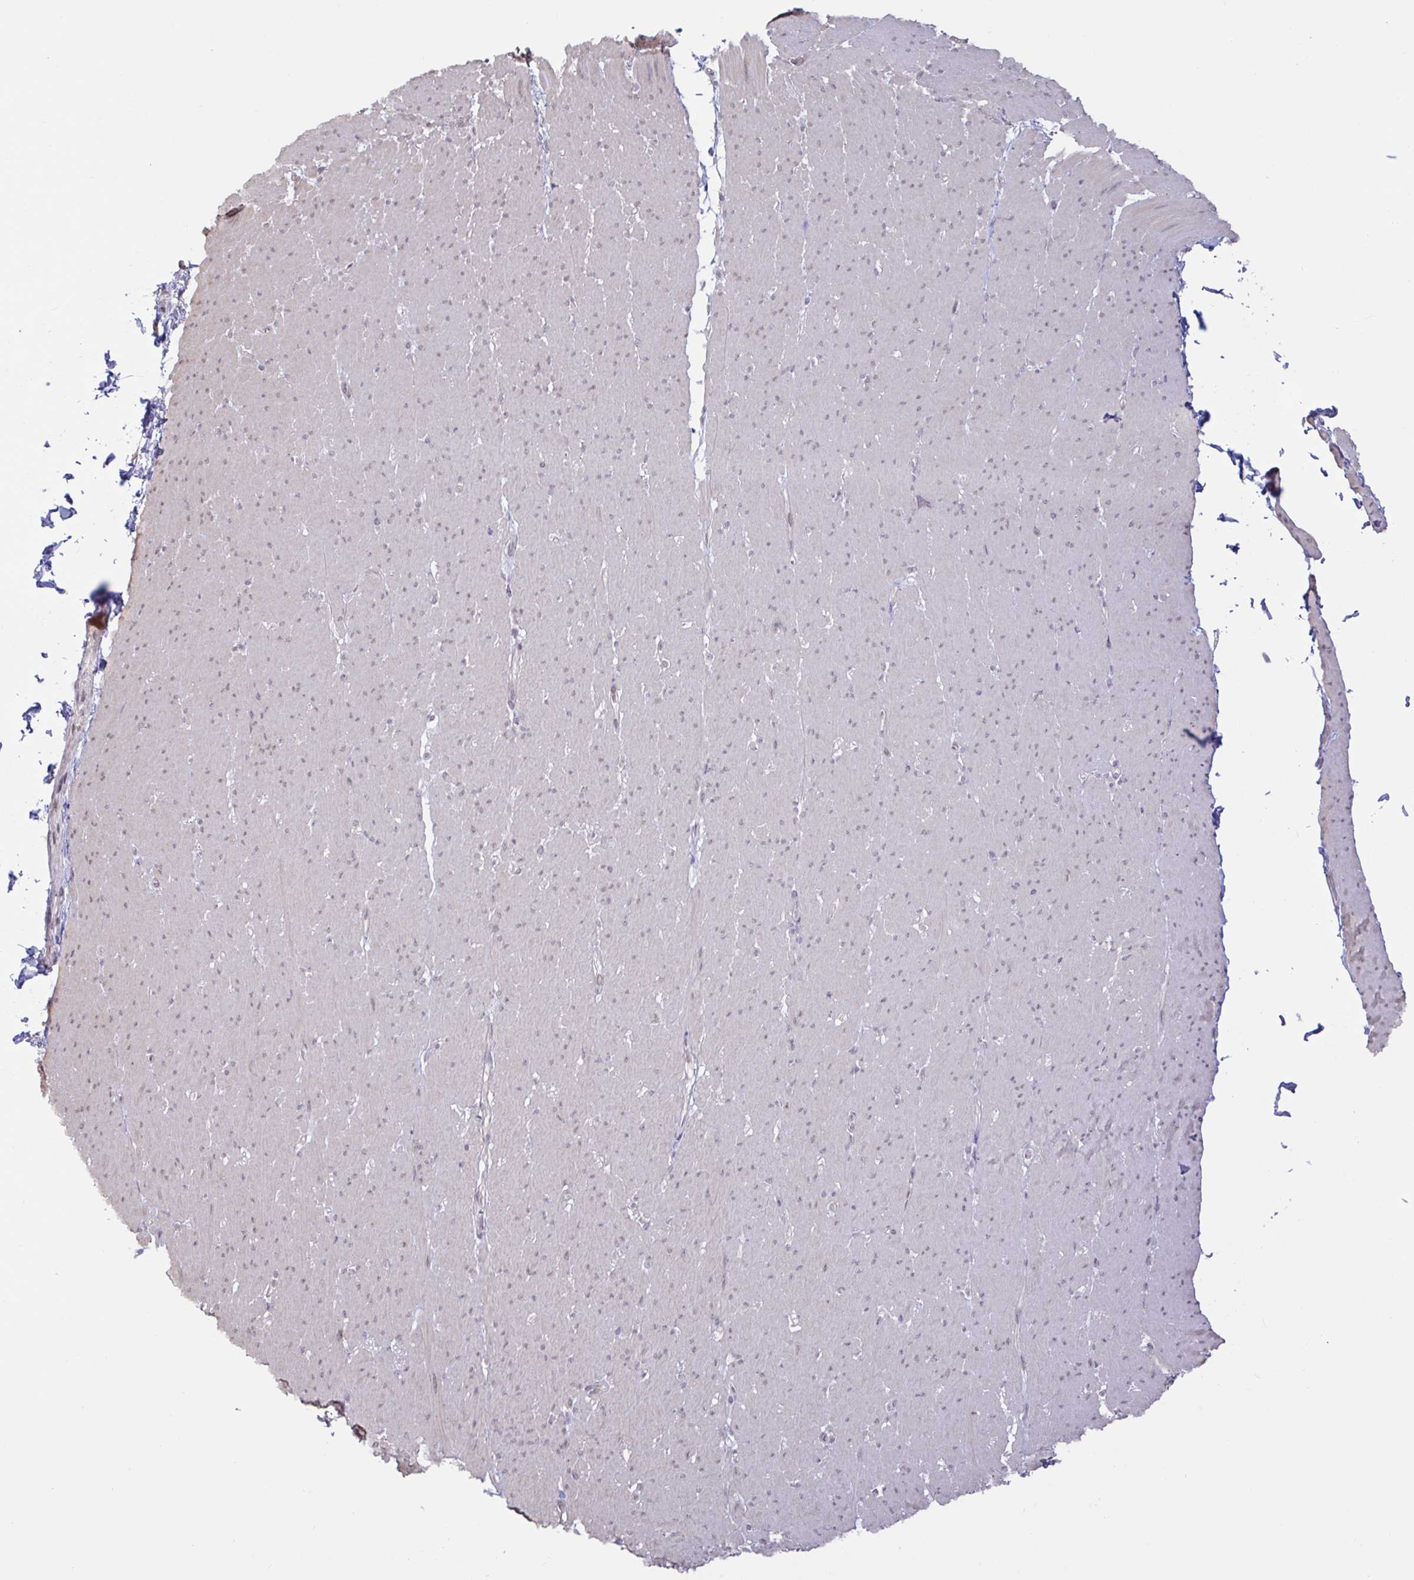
{"staining": {"intensity": "weak", "quantity": "25%-75%", "location": "nuclear"}, "tissue": "smooth muscle", "cell_type": "Smooth muscle cells", "image_type": "normal", "snomed": [{"axis": "morphology", "description": "Normal tissue, NOS"}, {"axis": "topography", "description": "Smooth muscle"}, {"axis": "topography", "description": "Rectum"}], "caption": "Unremarkable smooth muscle was stained to show a protein in brown. There is low levels of weak nuclear expression in approximately 25%-75% of smooth muscle cells. Ihc stains the protein in brown and the nuclei are stained blue.", "gene": "HYPK", "patient": {"sex": "male", "age": 53}}